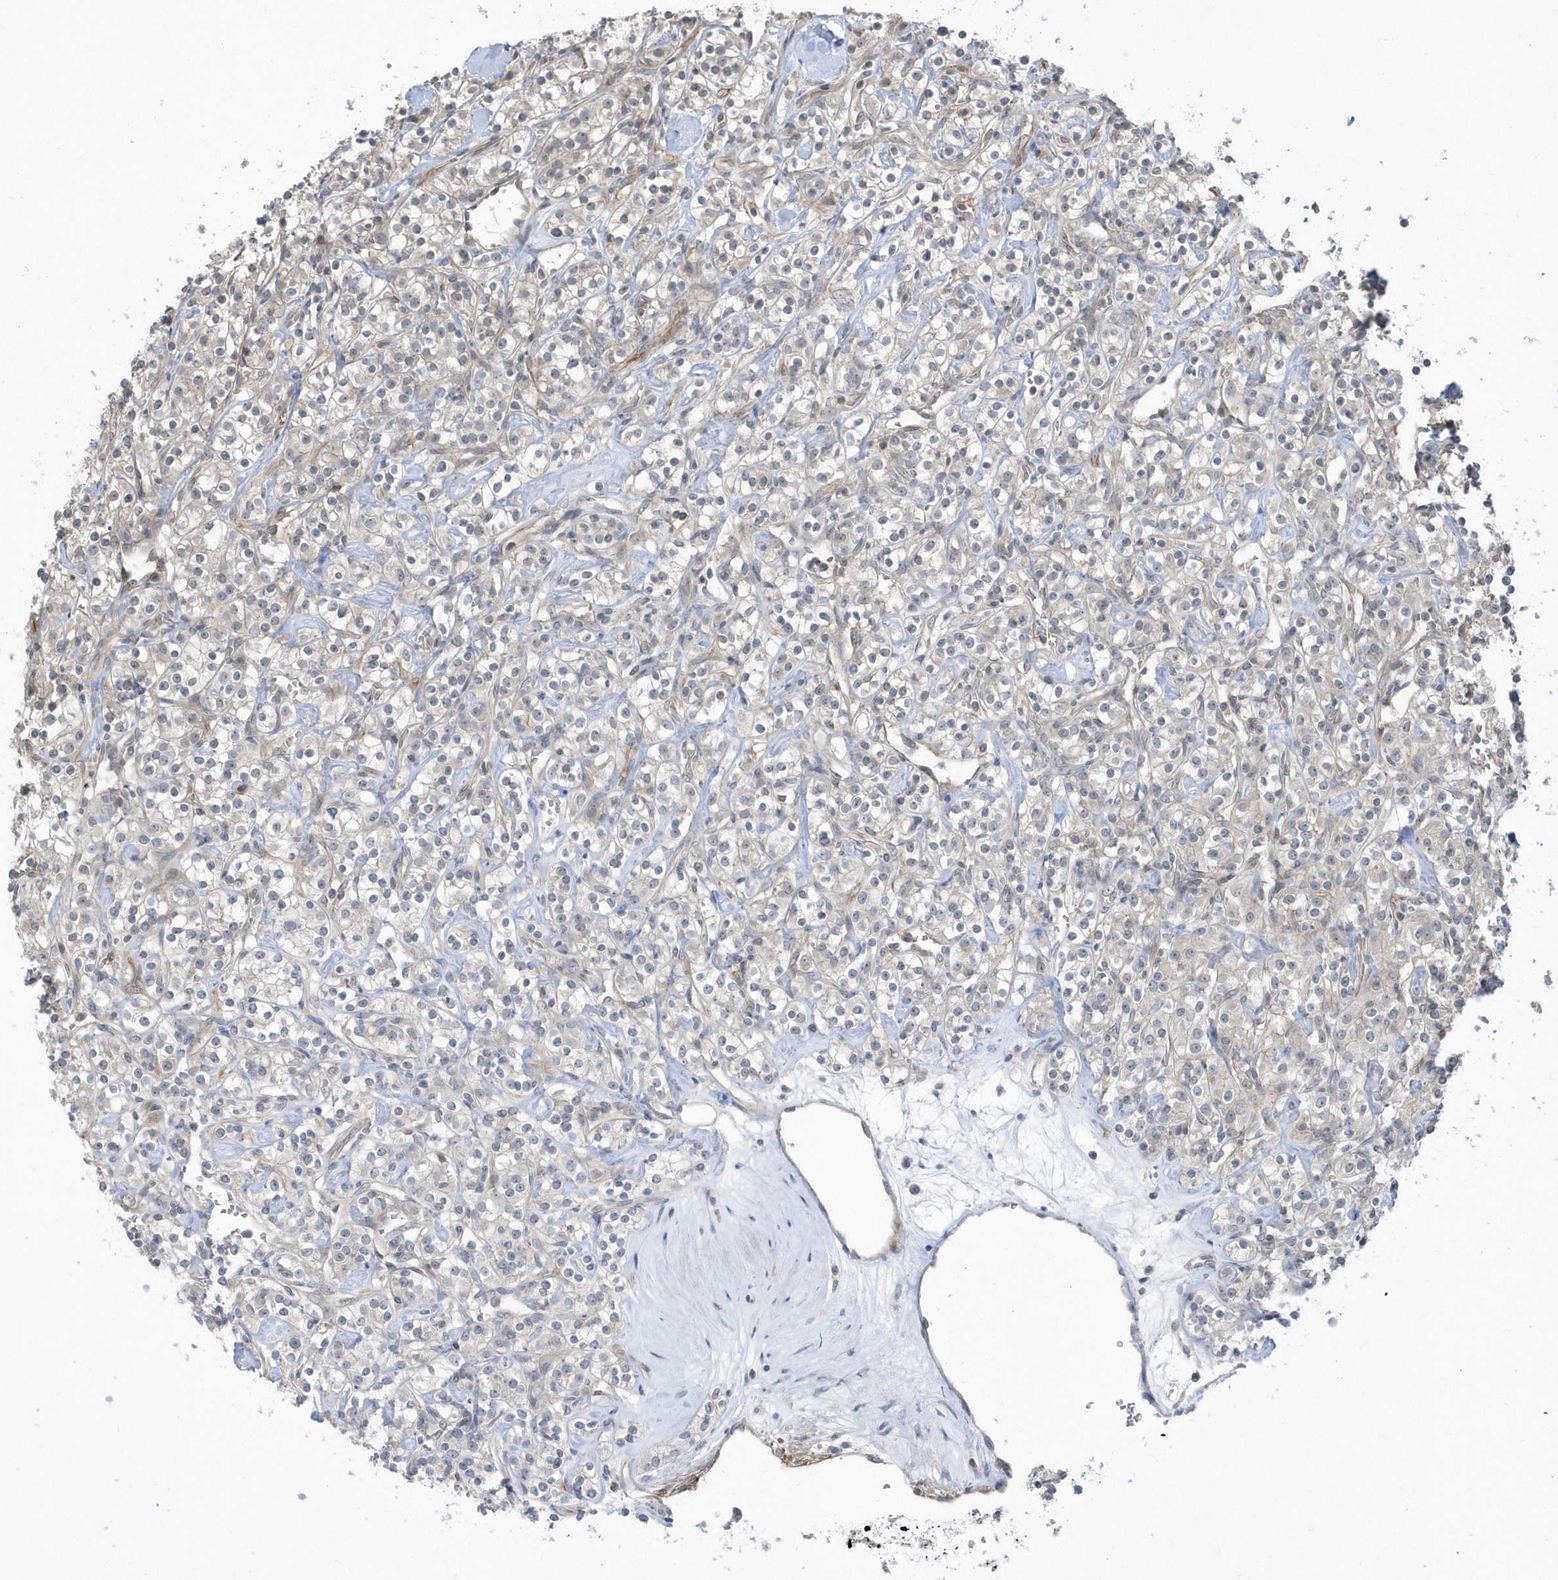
{"staining": {"intensity": "negative", "quantity": "none", "location": "none"}, "tissue": "renal cancer", "cell_type": "Tumor cells", "image_type": "cancer", "snomed": [{"axis": "morphology", "description": "Adenocarcinoma, NOS"}, {"axis": "topography", "description": "Kidney"}], "caption": "Human renal cancer stained for a protein using IHC reveals no expression in tumor cells.", "gene": "CRIP3", "patient": {"sex": "male", "age": 77}}